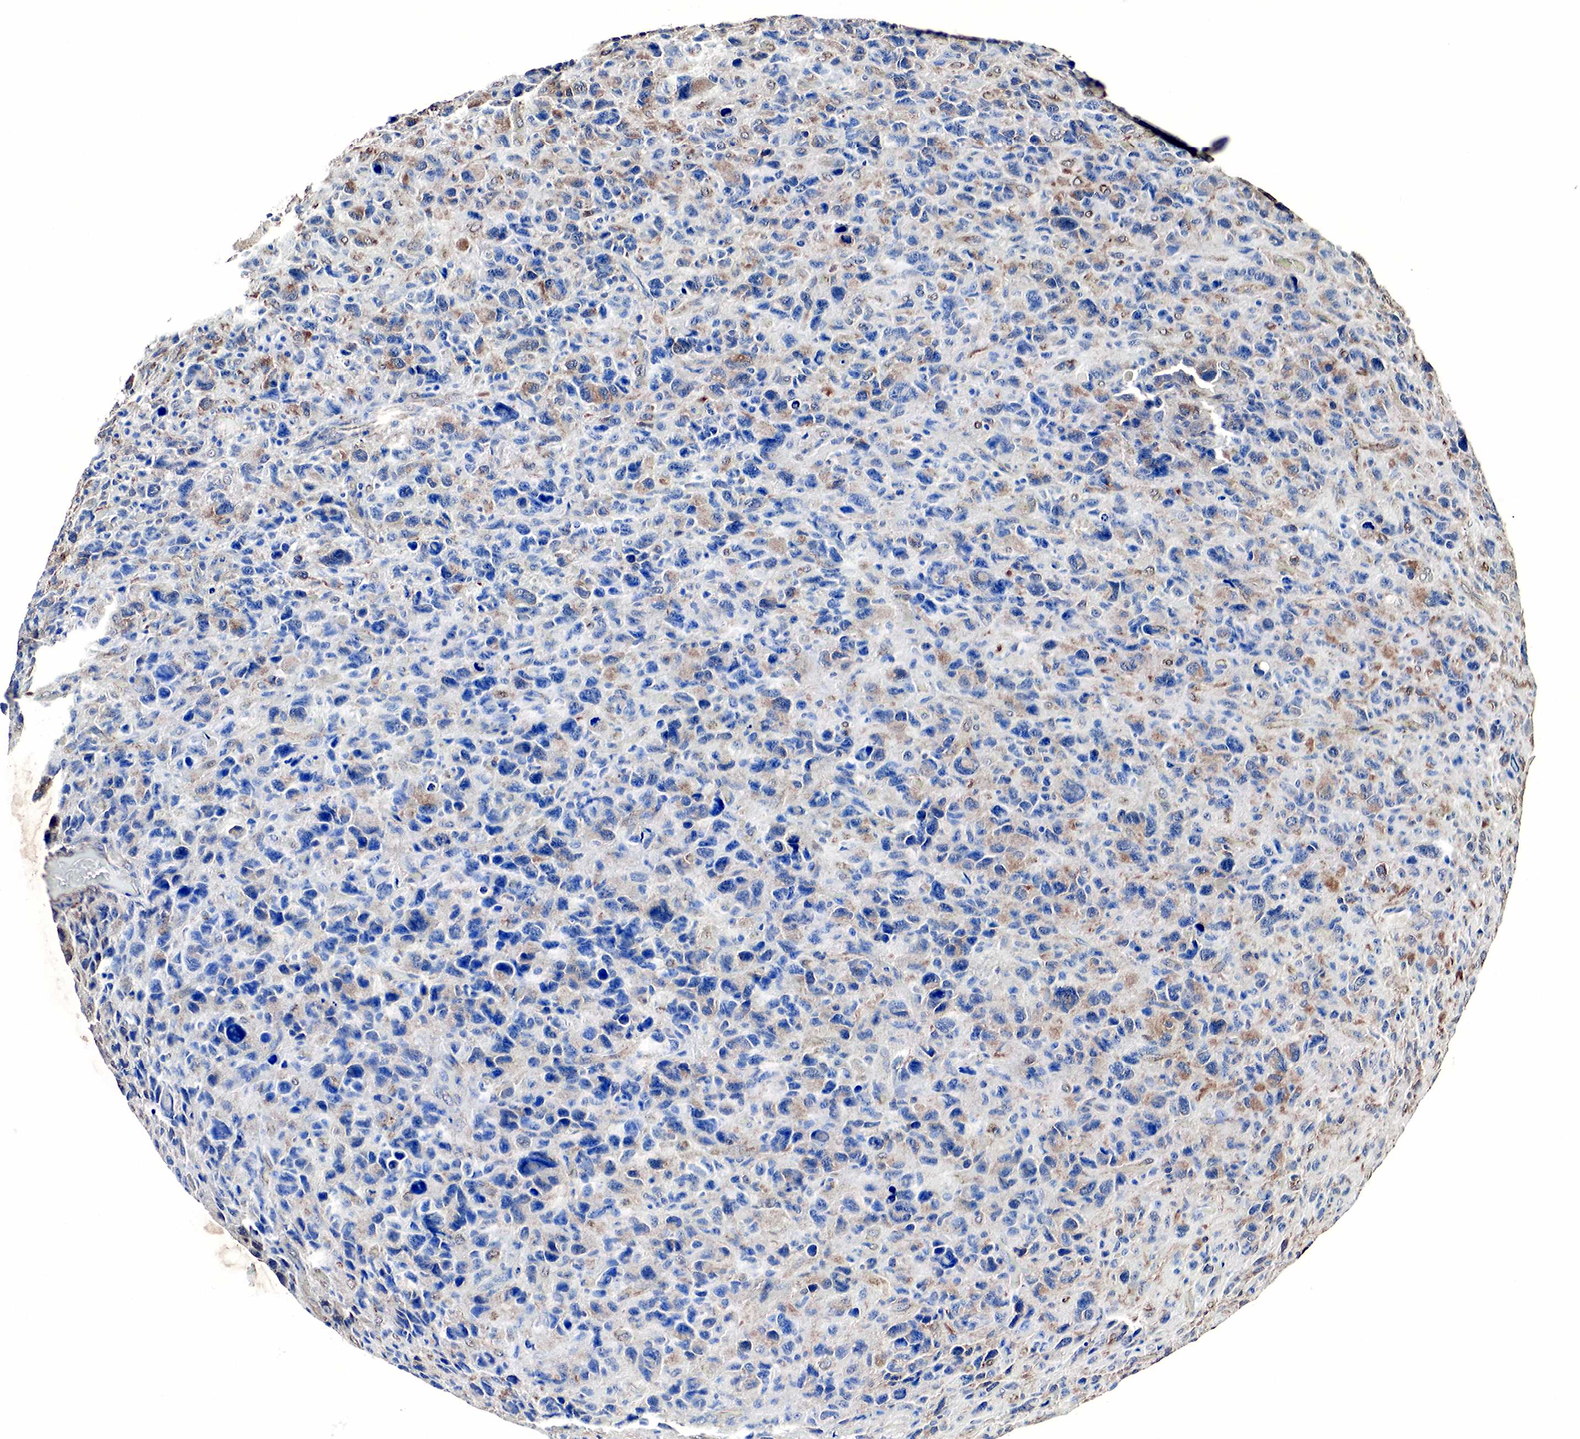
{"staining": {"intensity": "weak", "quantity": ">75%", "location": "cytoplasmic/membranous"}, "tissue": "glioma", "cell_type": "Tumor cells", "image_type": "cancer", "snomed": [{"axis": "morphology", "description": "Glioma, malignant, High grade"}, {"axis": "topography", "description": "Brain"}], "caption": "Immunohistochemical staining of human glioma exhibits weak cytoplasmic/membranous protein expression in about >75% of tumor cells.", "gene": "SPIN1", "patient": {"sex": "female", "age": 60}}